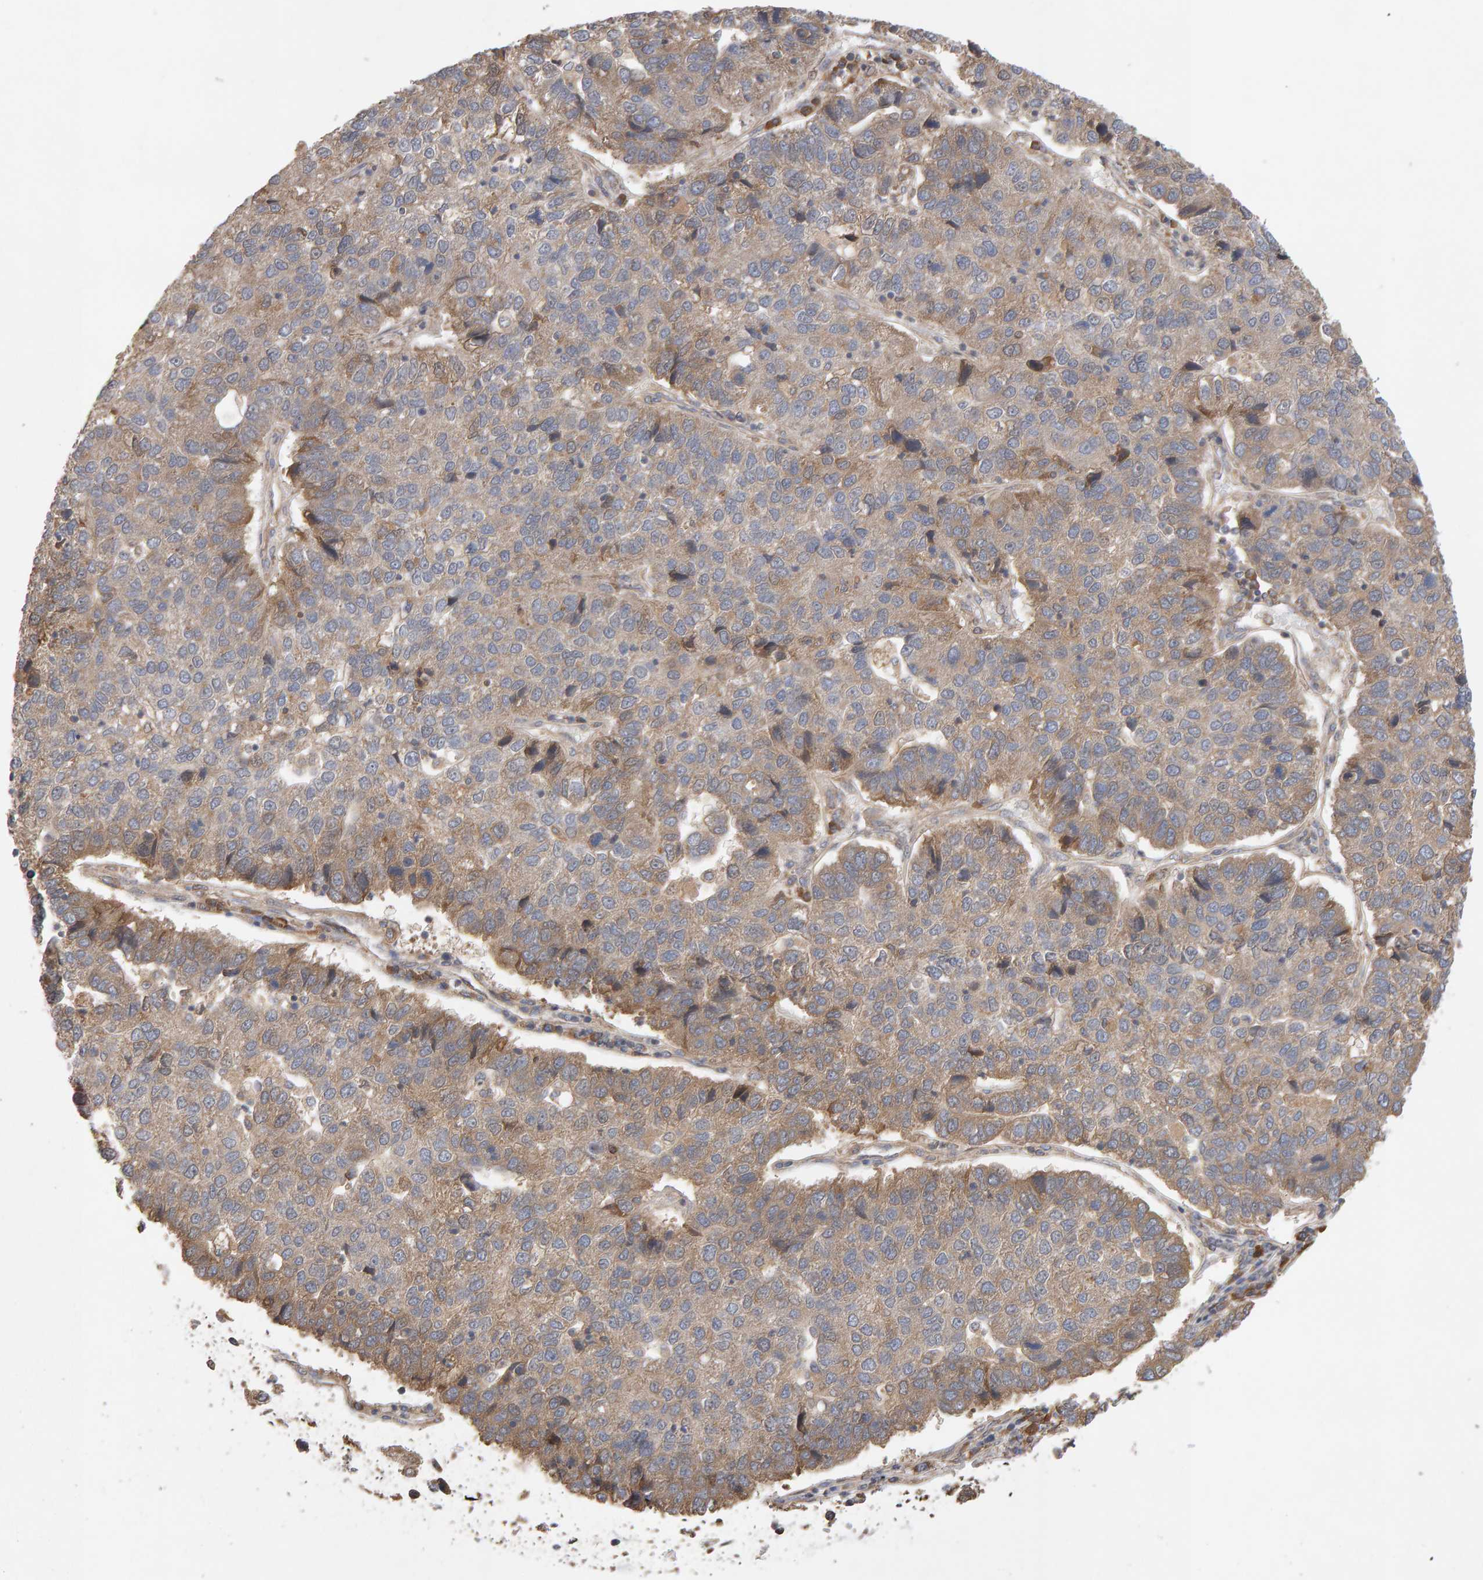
{"staining": {"intensity": "moderate", "quantity": ">75%", "location": "cytoplasmic/membranous"}, "tissue": "pancreatic cancer", "cell_type": "Tumor cells", "image_type": "cancer", "snomed": [{"axis": "morphology", "description": "Adenocarcinoma, NOS"}, {"axis": "topography", "description": "Pancreas"}], "caption": "An IHC histopathology image of tumor tissue is shown. Protein staining in brown shows moderate cytoplasmic/membranous positivity in adenocarcinoma (pancreatic) within tumor cells.", "gene": "RNF19A", "patient": {"sex": "female", "age": 61}}